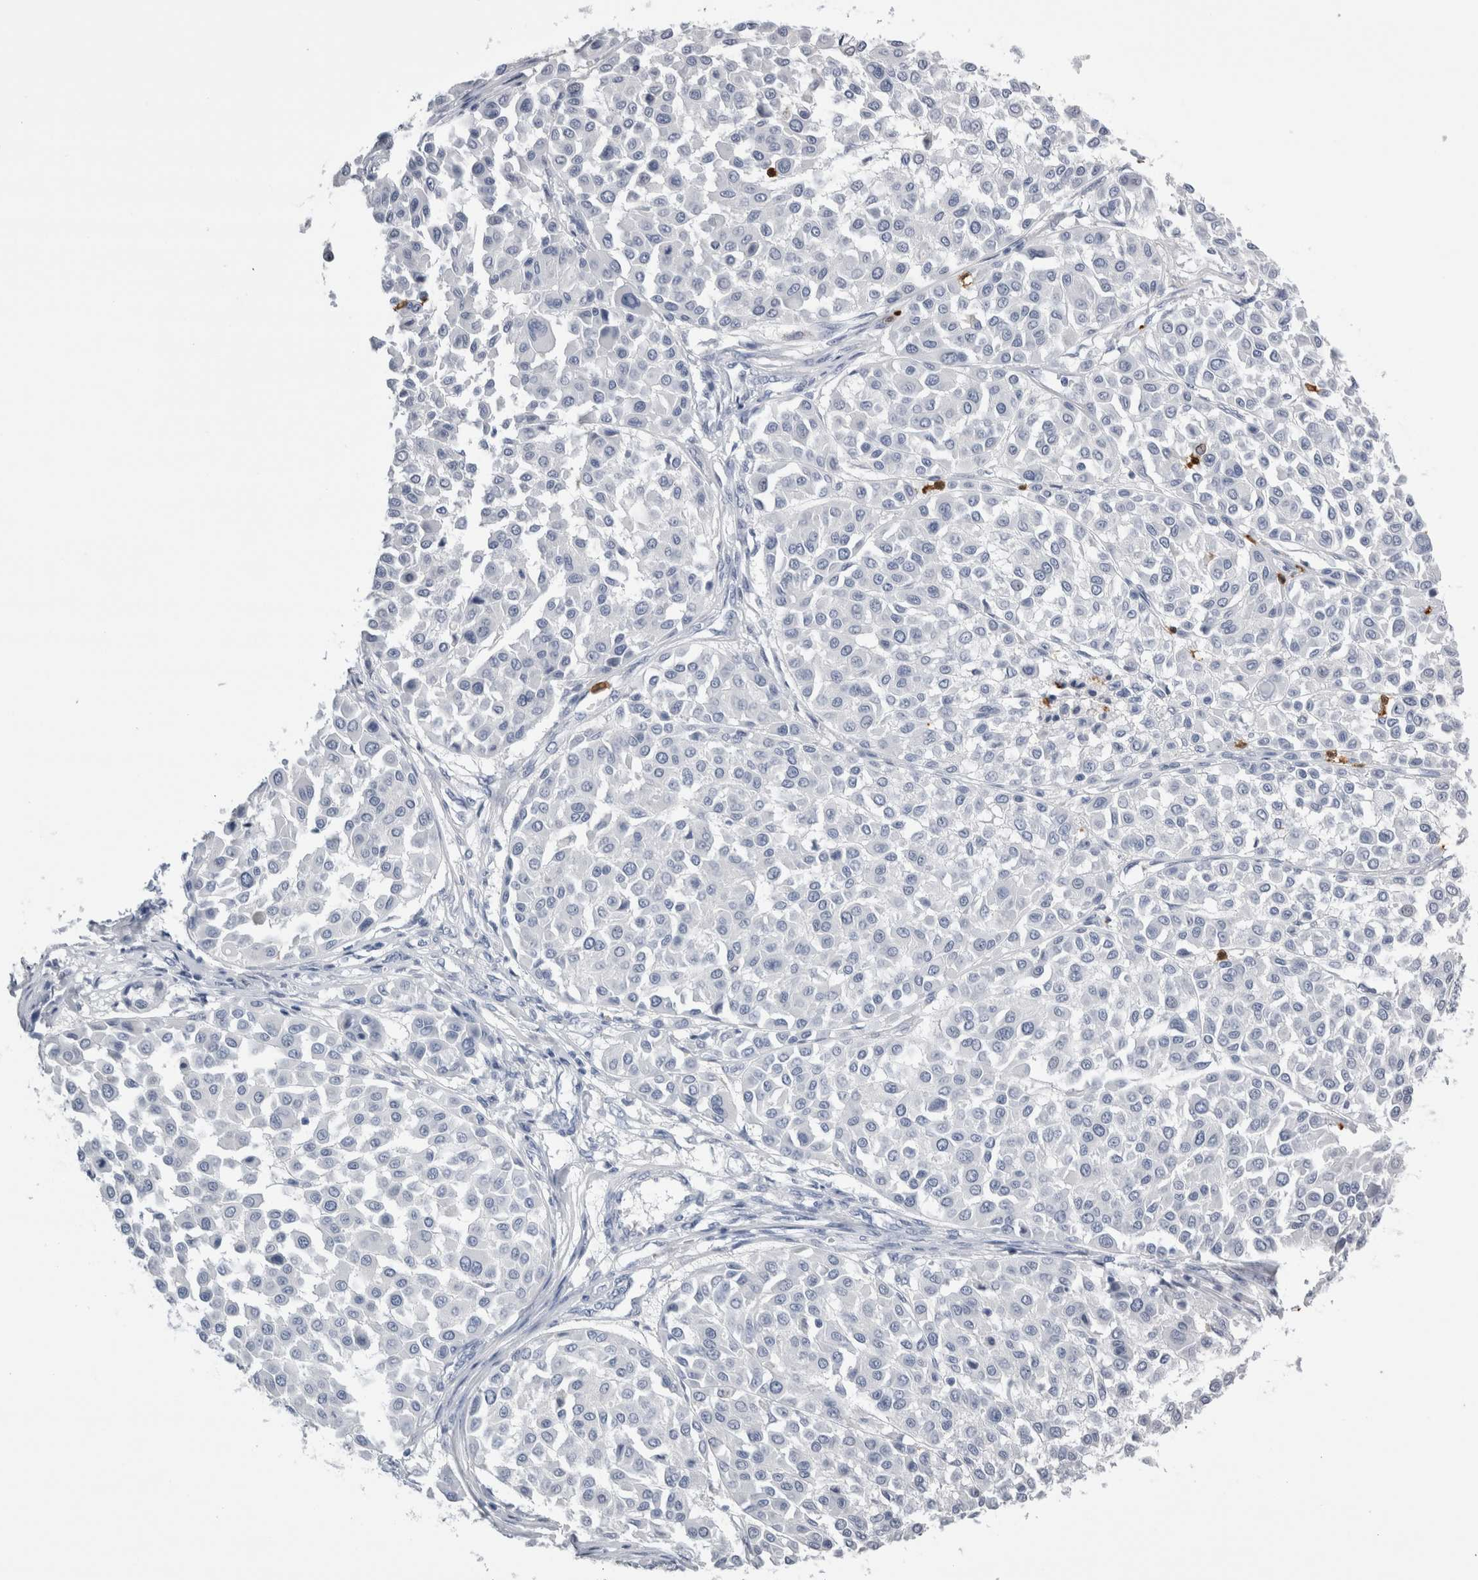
{"staining": {"intensity": "negative", "quantity": "none", "location": "none"}, "tissue": "melanoma", "cell_type": "Tumor cells", "image_type": "cancer", "snomed": [{"axis": "morphology", "description": "Malignant melanoma, Metastatic site"}, {"axis": "topography", "description": "Soft tissue"}], "caption": "This is an immunohistochemistry image of malignant melanoma (metastatic site). There is no expression in tumor cells.", "gene": "S100A12", "patient": {"sex": "male", "age": 41}}